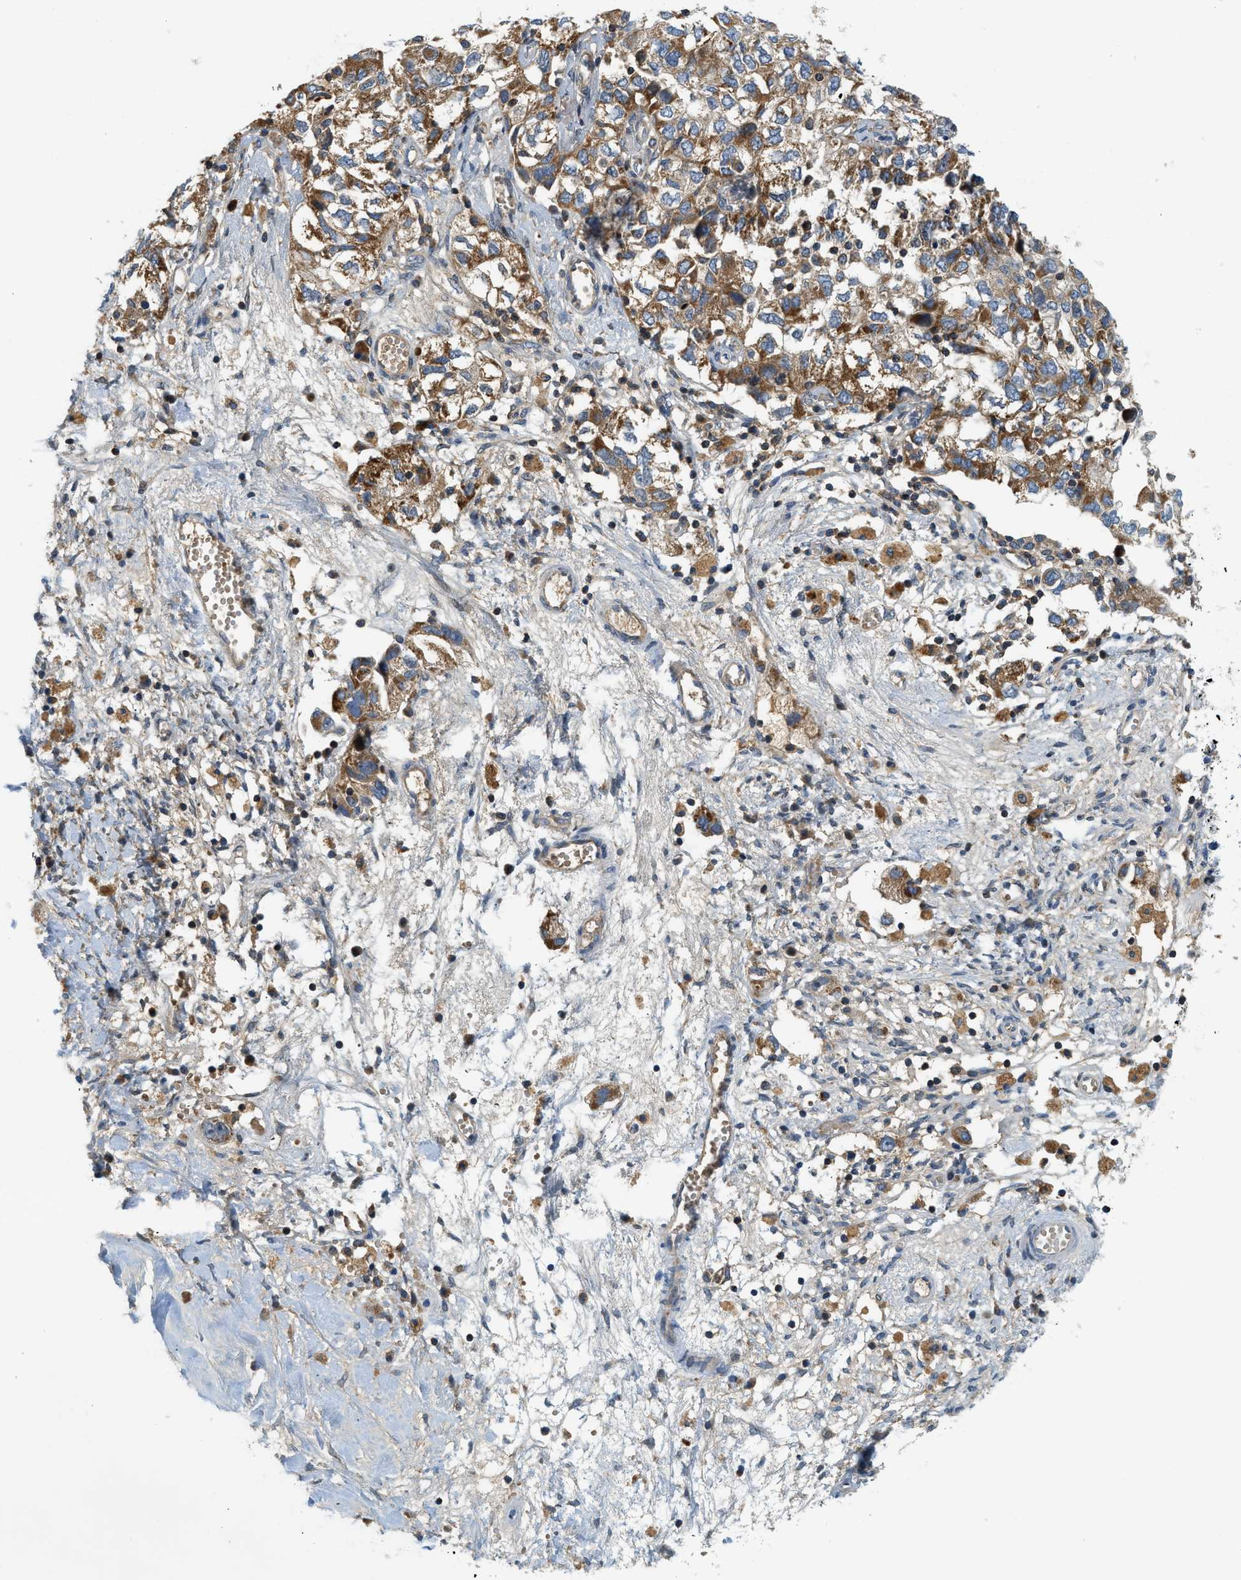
{"staining": {"intensity": "moderate", "quantity": ">75%", "location": "cytoplasmic/membranous"}, "tissue": "ovarian cancer", "cell_type": "Tumor cells", "image_type": "cancer", "snomed": [{"axis": "morphology", "description": "Carcinoma, NOS"}, {"axis": "morphology", "description": "Cystadenocarcinoma, serous, NOS"}, {"axis": "topography", "description": "Ovary"}], "caption": "The photomicrograph exhibits a brown stain indicating the presence of a protein in the cytoplasmic/membranous of tumor cells in serous cystadenocarcinoma (ovarian).", "gene": "KCNK1", "patient": {"sex": "female", "age": 69}}